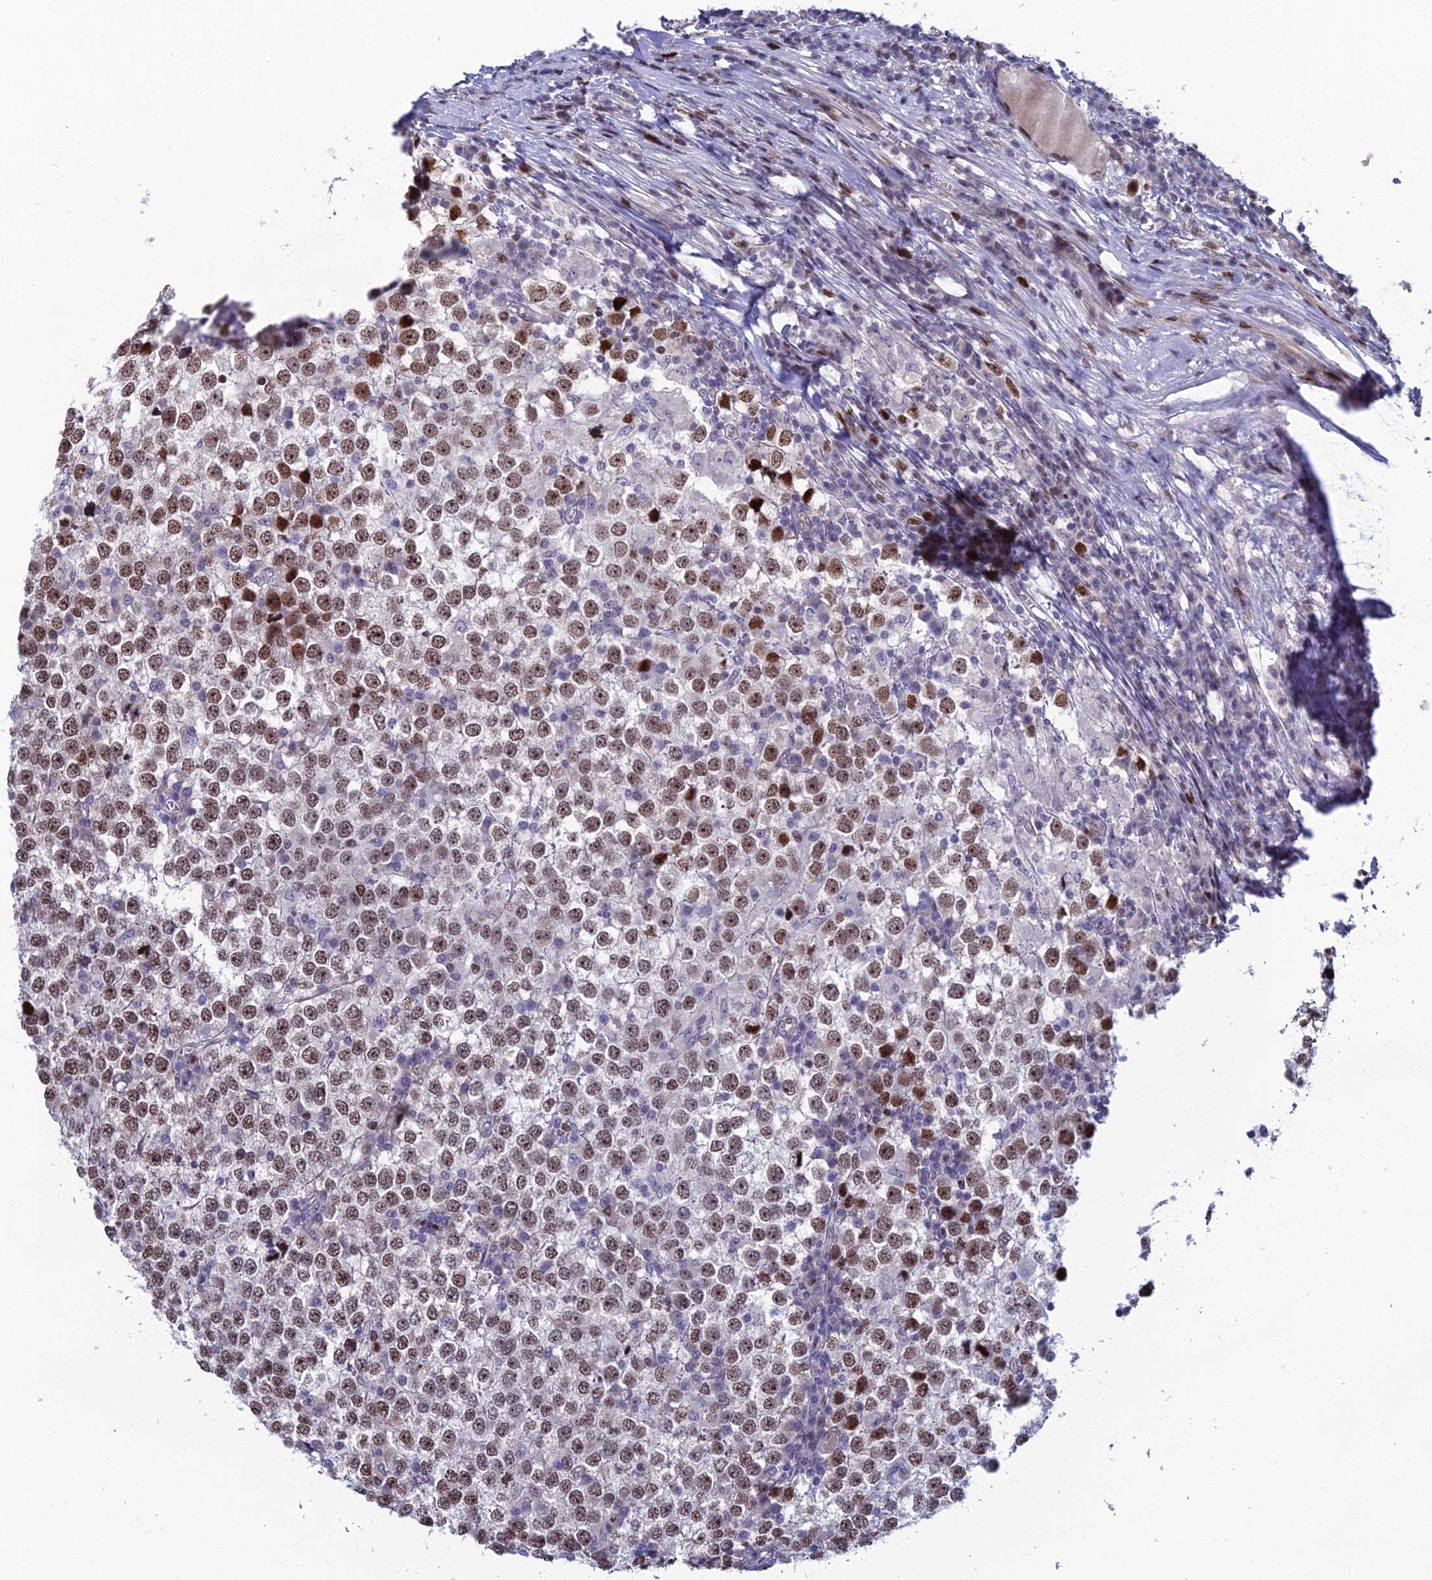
{"staining": {"intensity": "moderate", "quantity": ">75%", "location": "nuclear"}, "tissue": "testis cancer", "cell_type": "Tumor cells", "image_type": "cancer", "snomed": [{"axis": "morphology", "description": "Seminoma, NOS"}, {"axis": "topography", "description": "Testis"}], "caption": "IHC image of neoplastic tissue: human testis cancer stained using immunohistochemistry exhibits medium levels of moderate protein expression localized specifically in the nuclear of tumor cells, appearing as a nuclear brown color.", "gene": "TAF9B", "patient": {"sex": "male", "age": 65}}